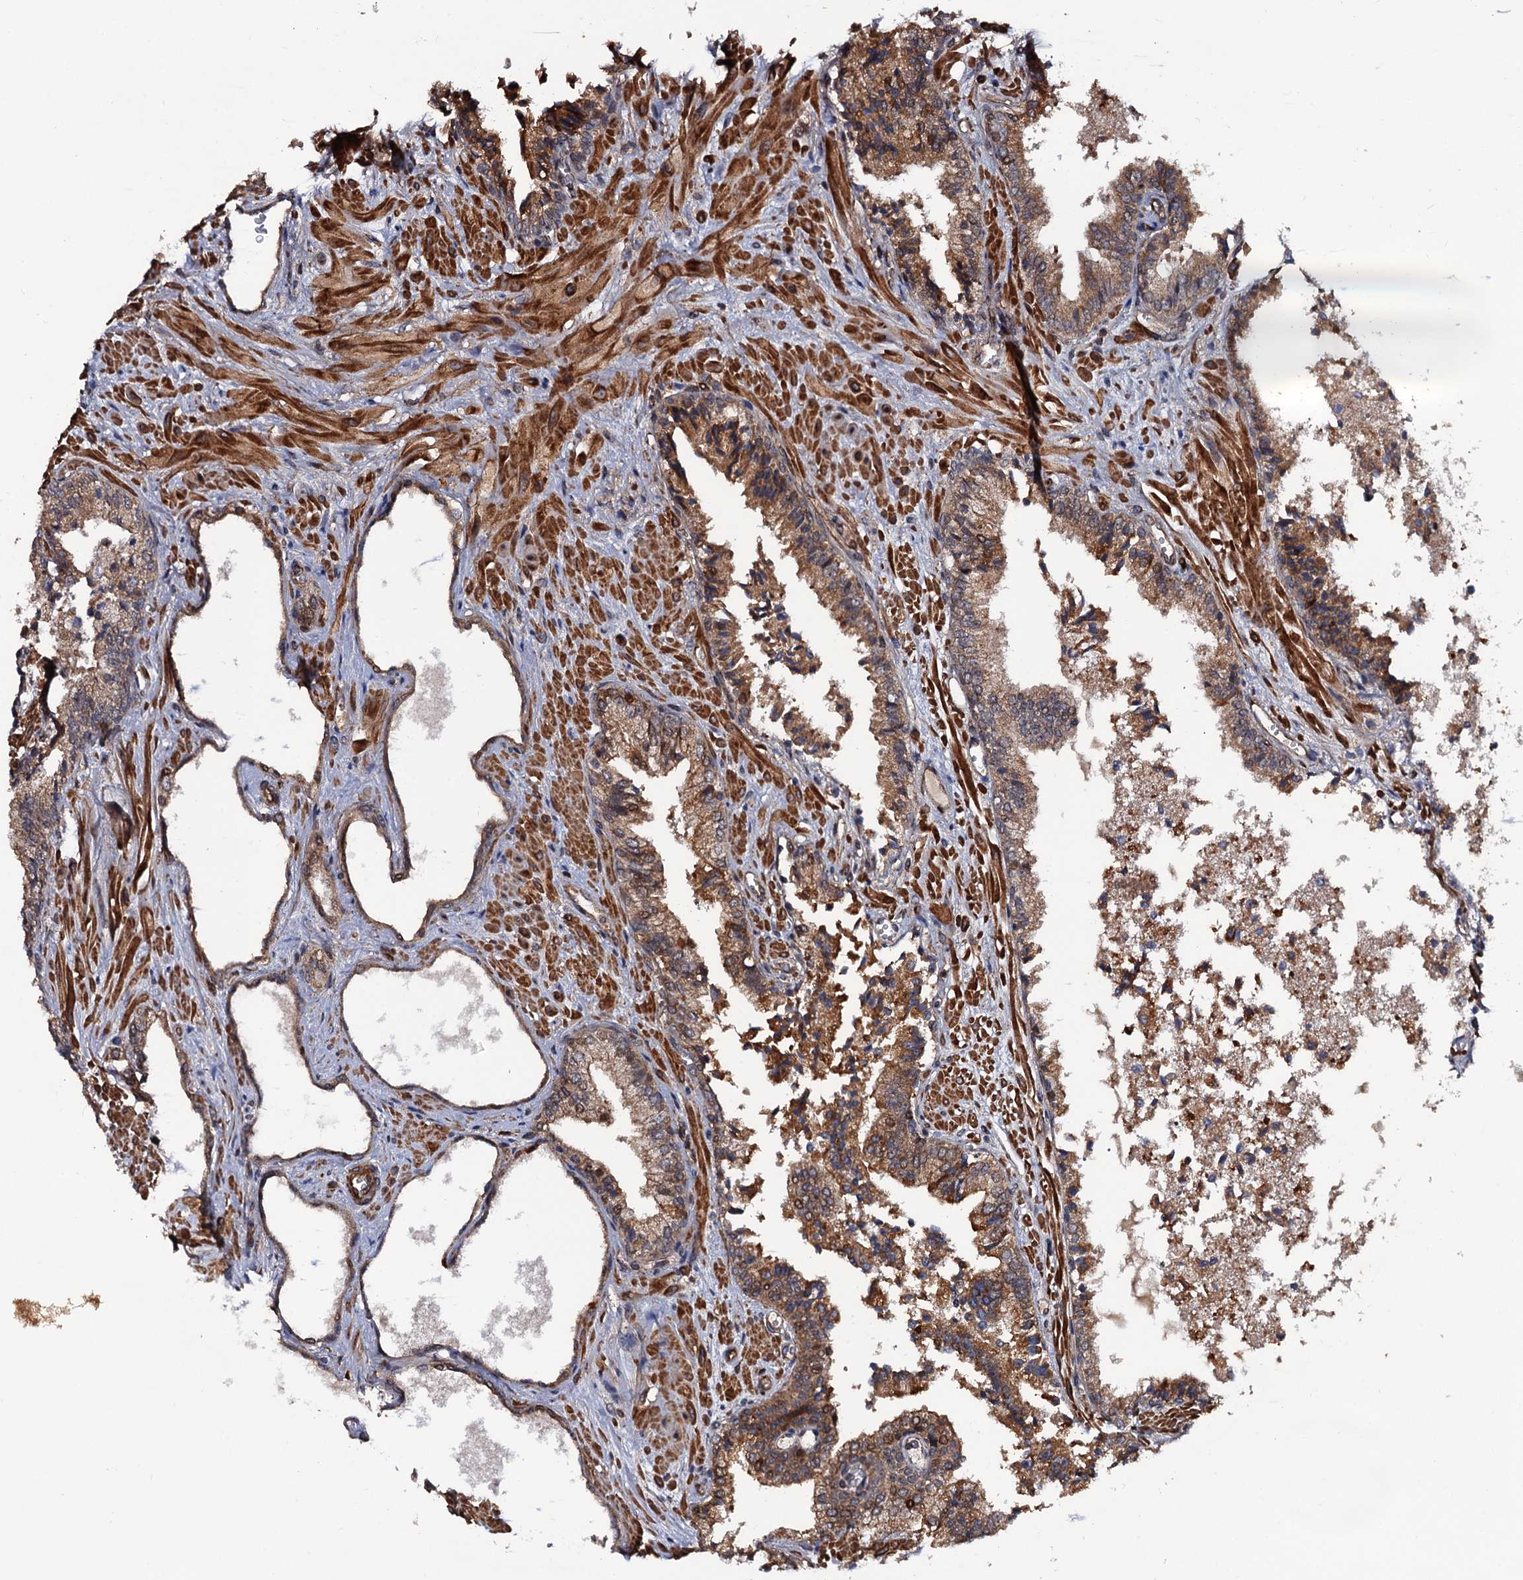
{"staining": {"intensity": "moderate", "quantity": ">75%", "location": "cytoplasmic/membranous"}, "tissue": "prostate cancer", "cell_type": "Tumor cells", "image_type": "cancer", "snomed": [{"axis": "morphology", "description": "Adenocarcinoma, High grade"}, {"axis": "topography", "description": "Prostate"}], "caption": "A brown stain shows moderate cytoplasmic/membranous staining of a protein in prostate cancer tumor cells.", "gene": "FSIP1", "patient": {"sex": "male", "age": 71}}